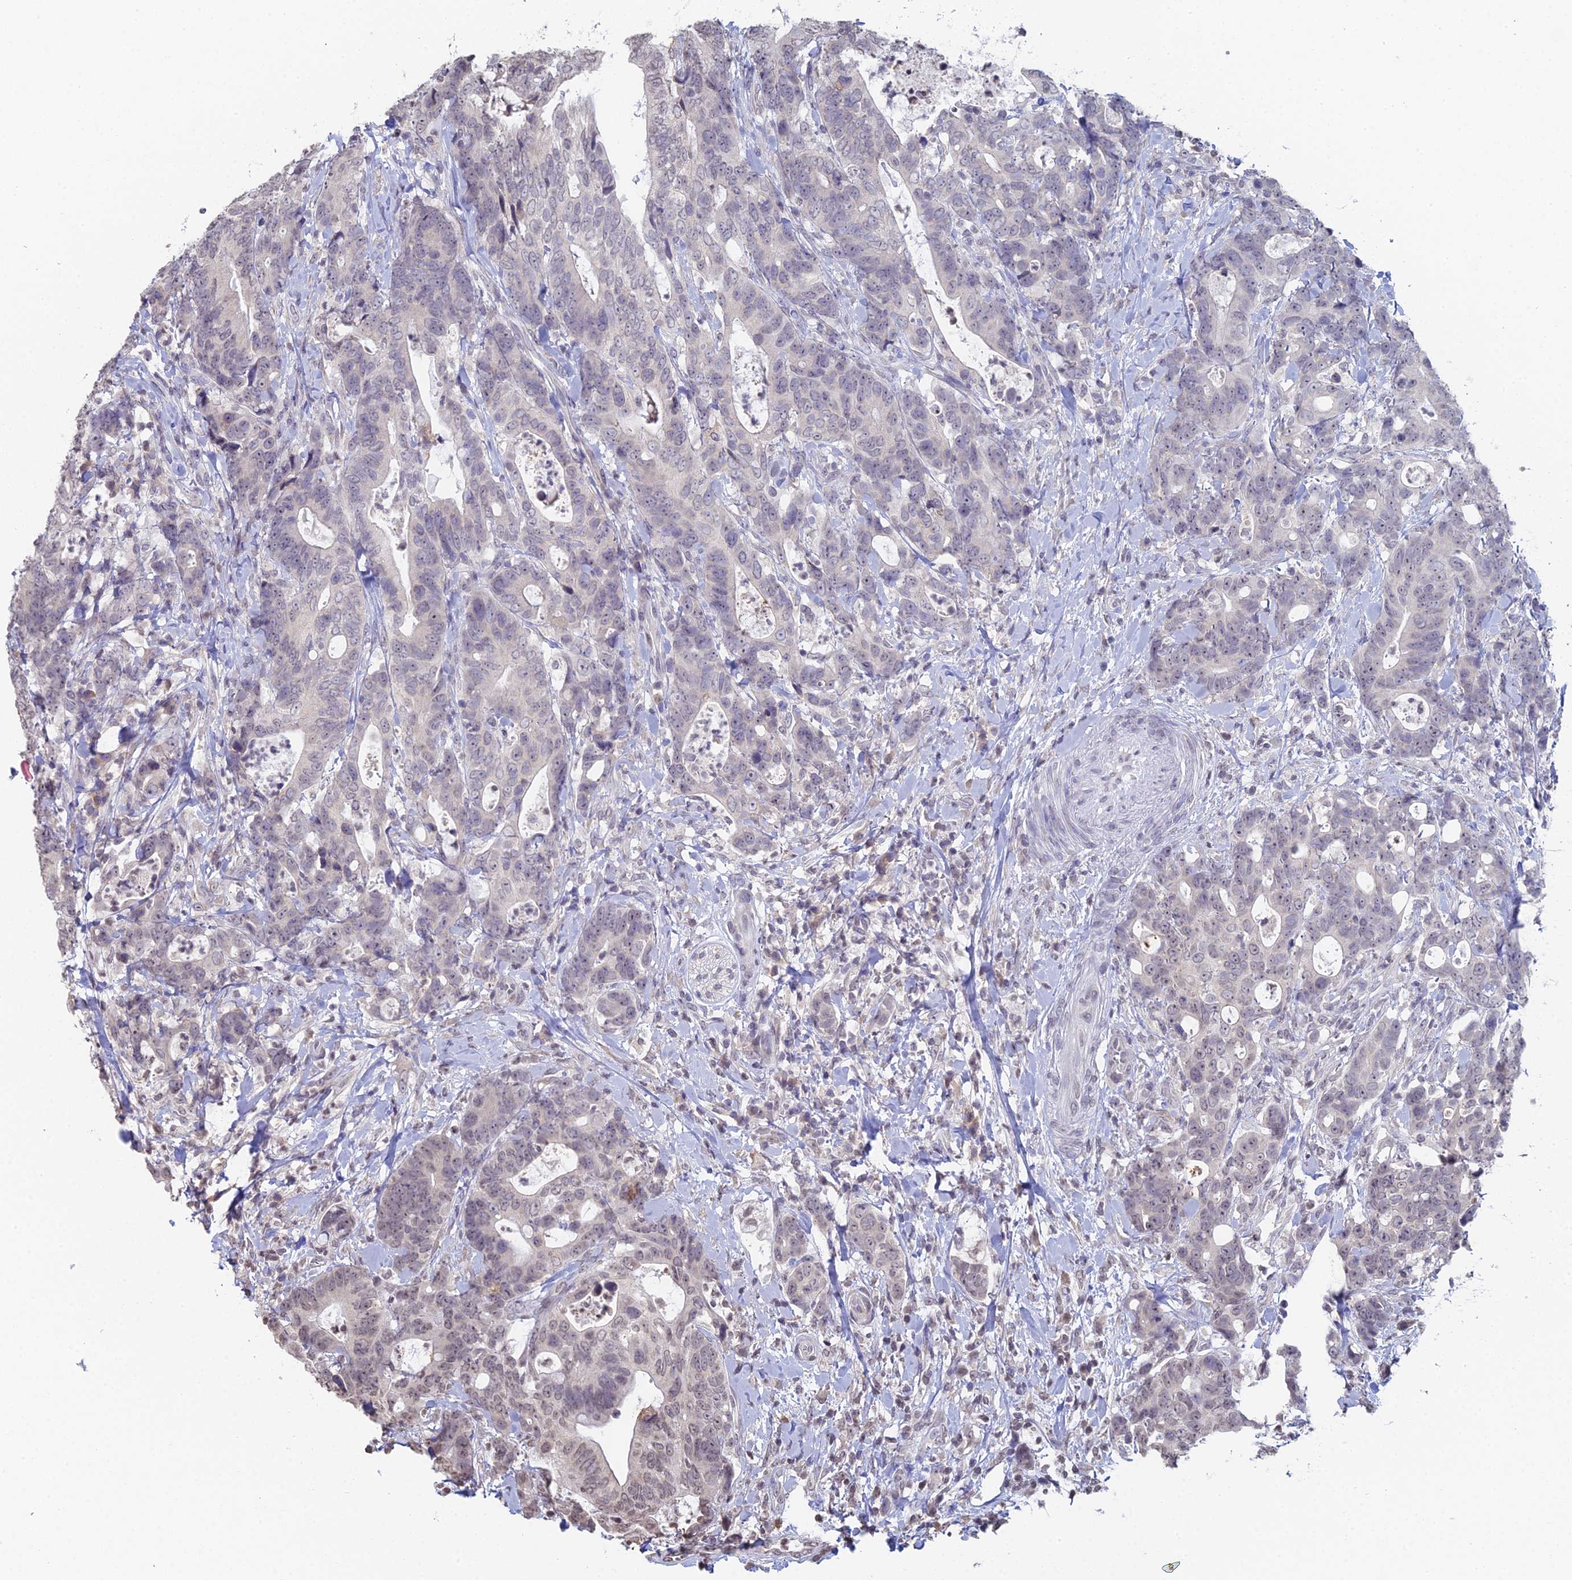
{"staining": {"intensity": "weak", "quantity": "<25%", "location": "nuclear"}, "tissue": "colorectal cancer", "cell_type": "Tumor cells", "image_type": "cancer", "snomed": [{"axis": "morphology", "description": "Adenocarcinoma, NOS"}, {"axis": "topography", "description": "Colon"}], "caption": "Immunohistochemical staining of colorectal cancer exhibits no significant staining in tumor cells.", "gene": "PRR22", "patient": {"sex": "female", "age": 82}}